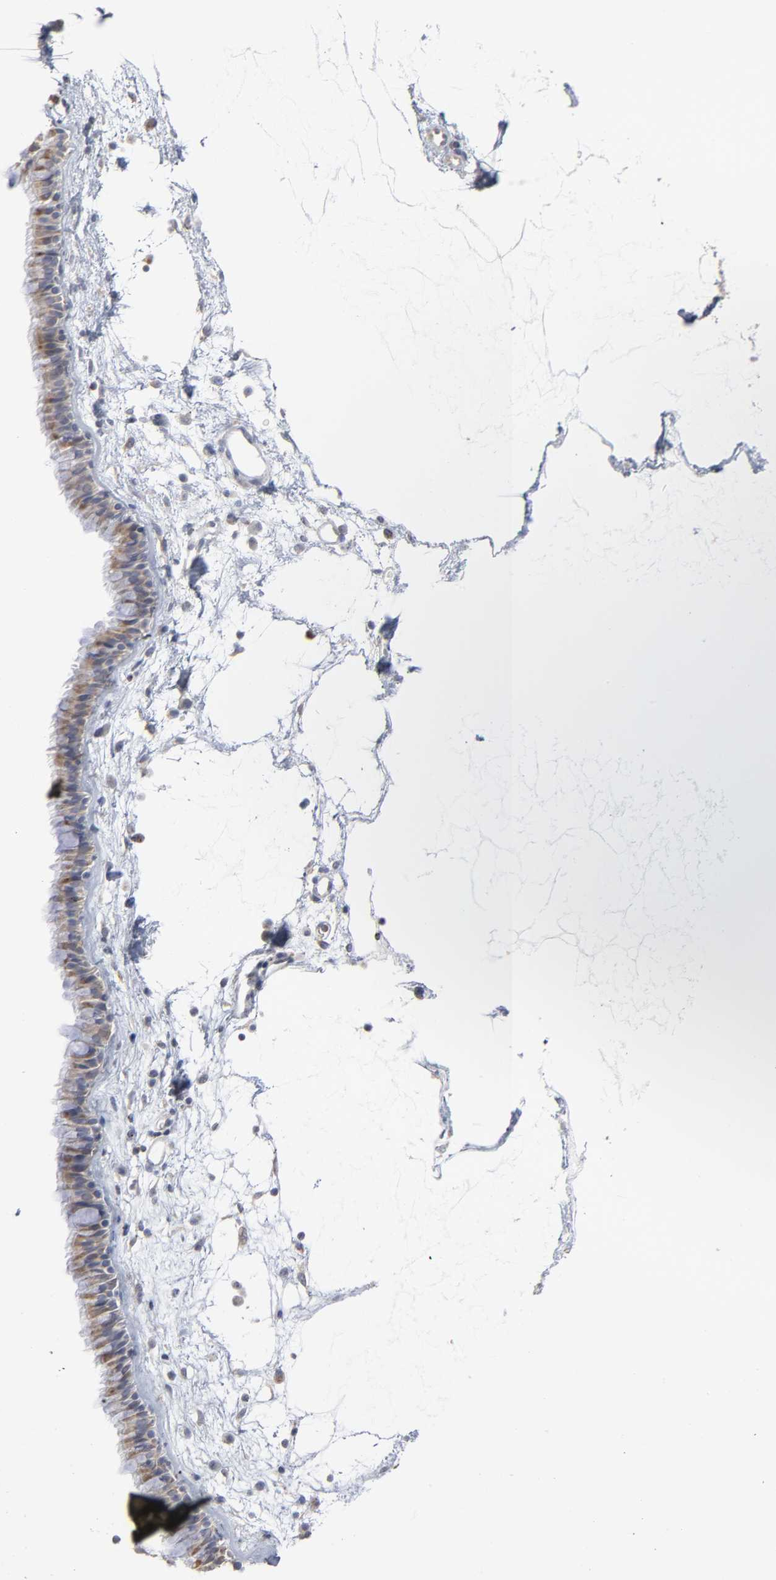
{"staining": {"intensity": "moderate", "quantity": ">75%", "location": "cytoplasmic/membranous"}, "tissue": "nasopharynx", "cell_type": "Respiratory epithelial cells", "image_type": "normal", "snomed": [{"axis": "morphology", "description": "Normal tissue, NOS"}, {"axis": "morphology", "description": "Inflammation, NOS"}, {"axis": "topography", "description": "Nasopharynx"}], "caption": "Normal nasopharynx demonstrates moderate cytoplasmic/membranous staining in about >75% of respiratory epithelial cells Using DAB (brown) and hematoxylin (blue) stains, captured at high magnification using brightfield microscopy..", "gene": "POMT2", "patient": {"sex": "male", "age": 48}}